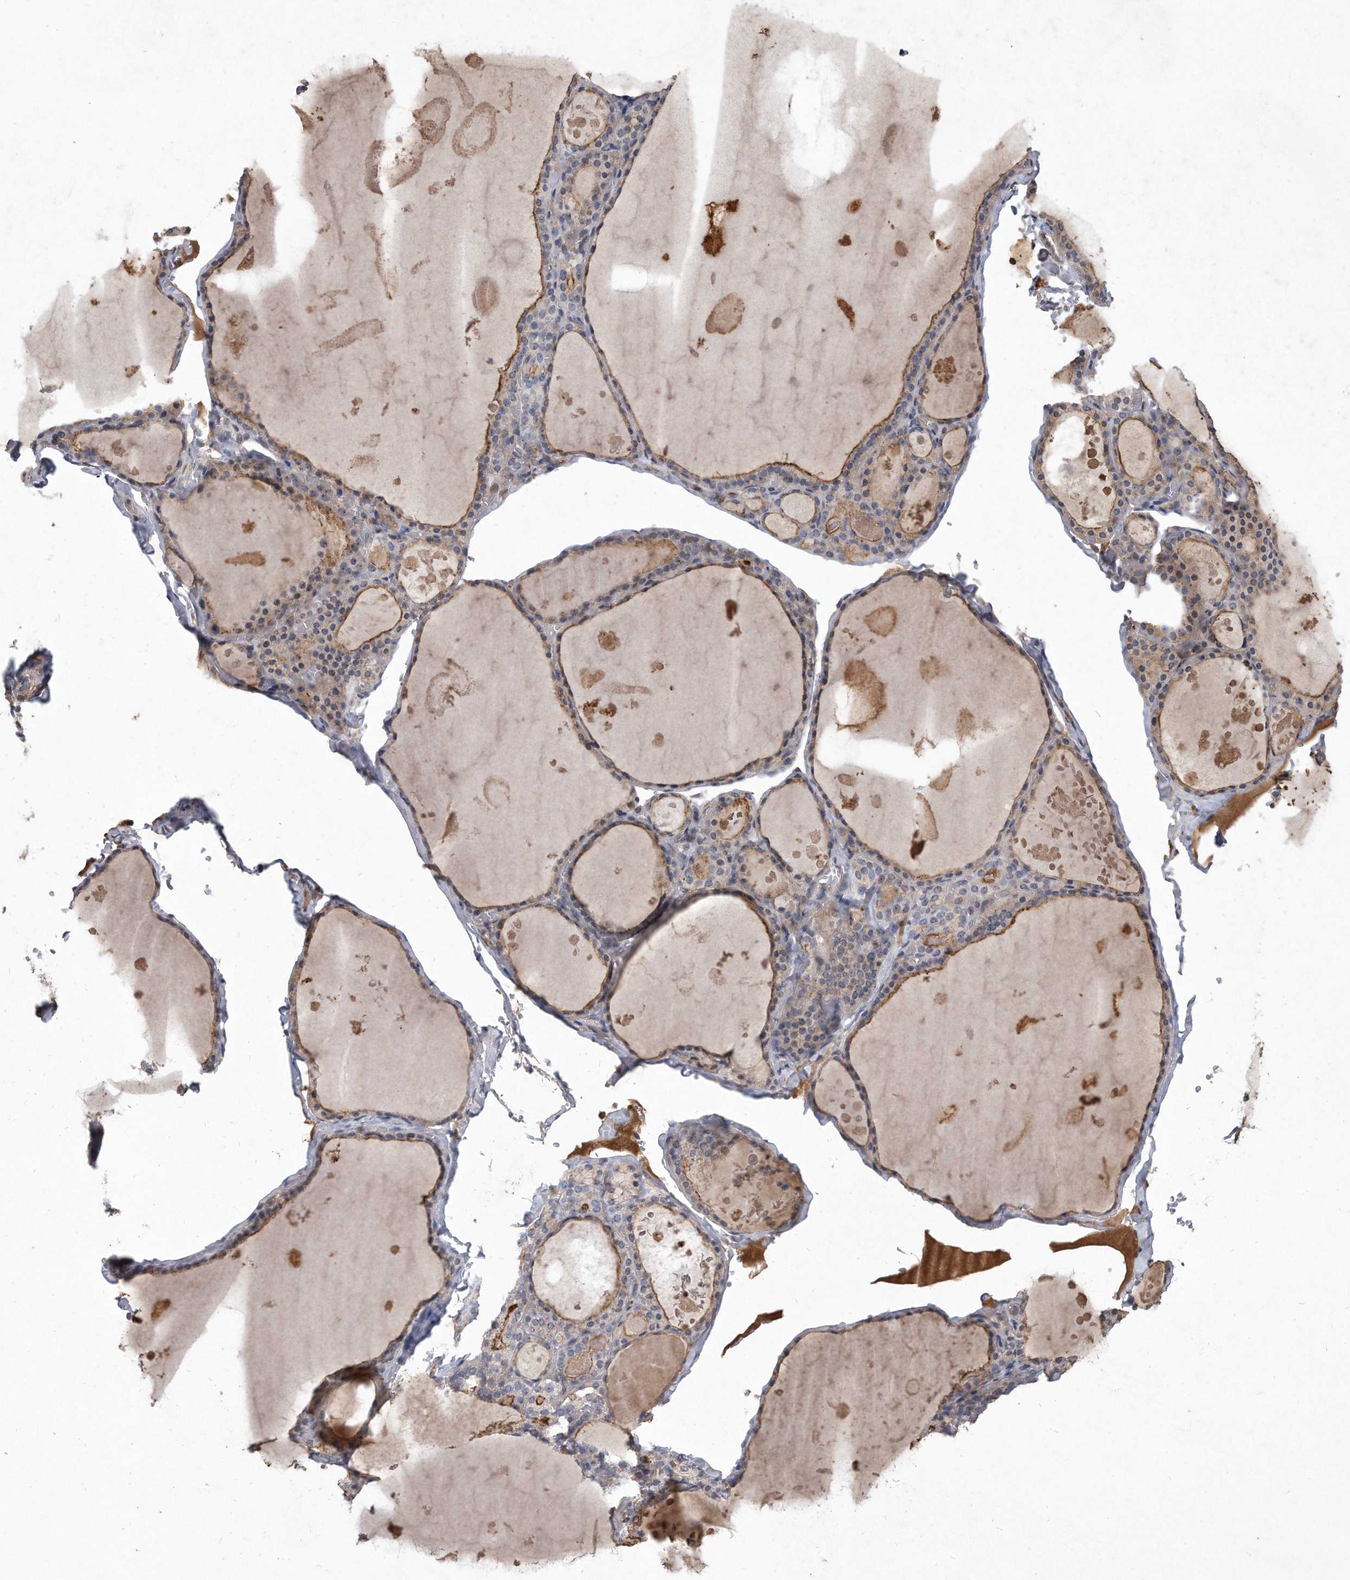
{"staining": {"intensity": "moderate", "quantity": "25%-75%", "location": "cytoplasmic/membranous"}, "tissue": "thyroid gland", "cell_type": "Glandular cells", "image_type": "normal", "snomed": [{"axis": "morphology", "description": "Normal tissue, NOS"}, {"axis": "topography", "description": "Thyroid gland"}], "caption": "This is a histology image of immunohistochemistry staining of normal thyroid gland, which shows moderate expression in the cytoplasmic/membranous of glandular cells.", "gene": "PGBD2", "patient": {"sex": "male", "age": 56}}